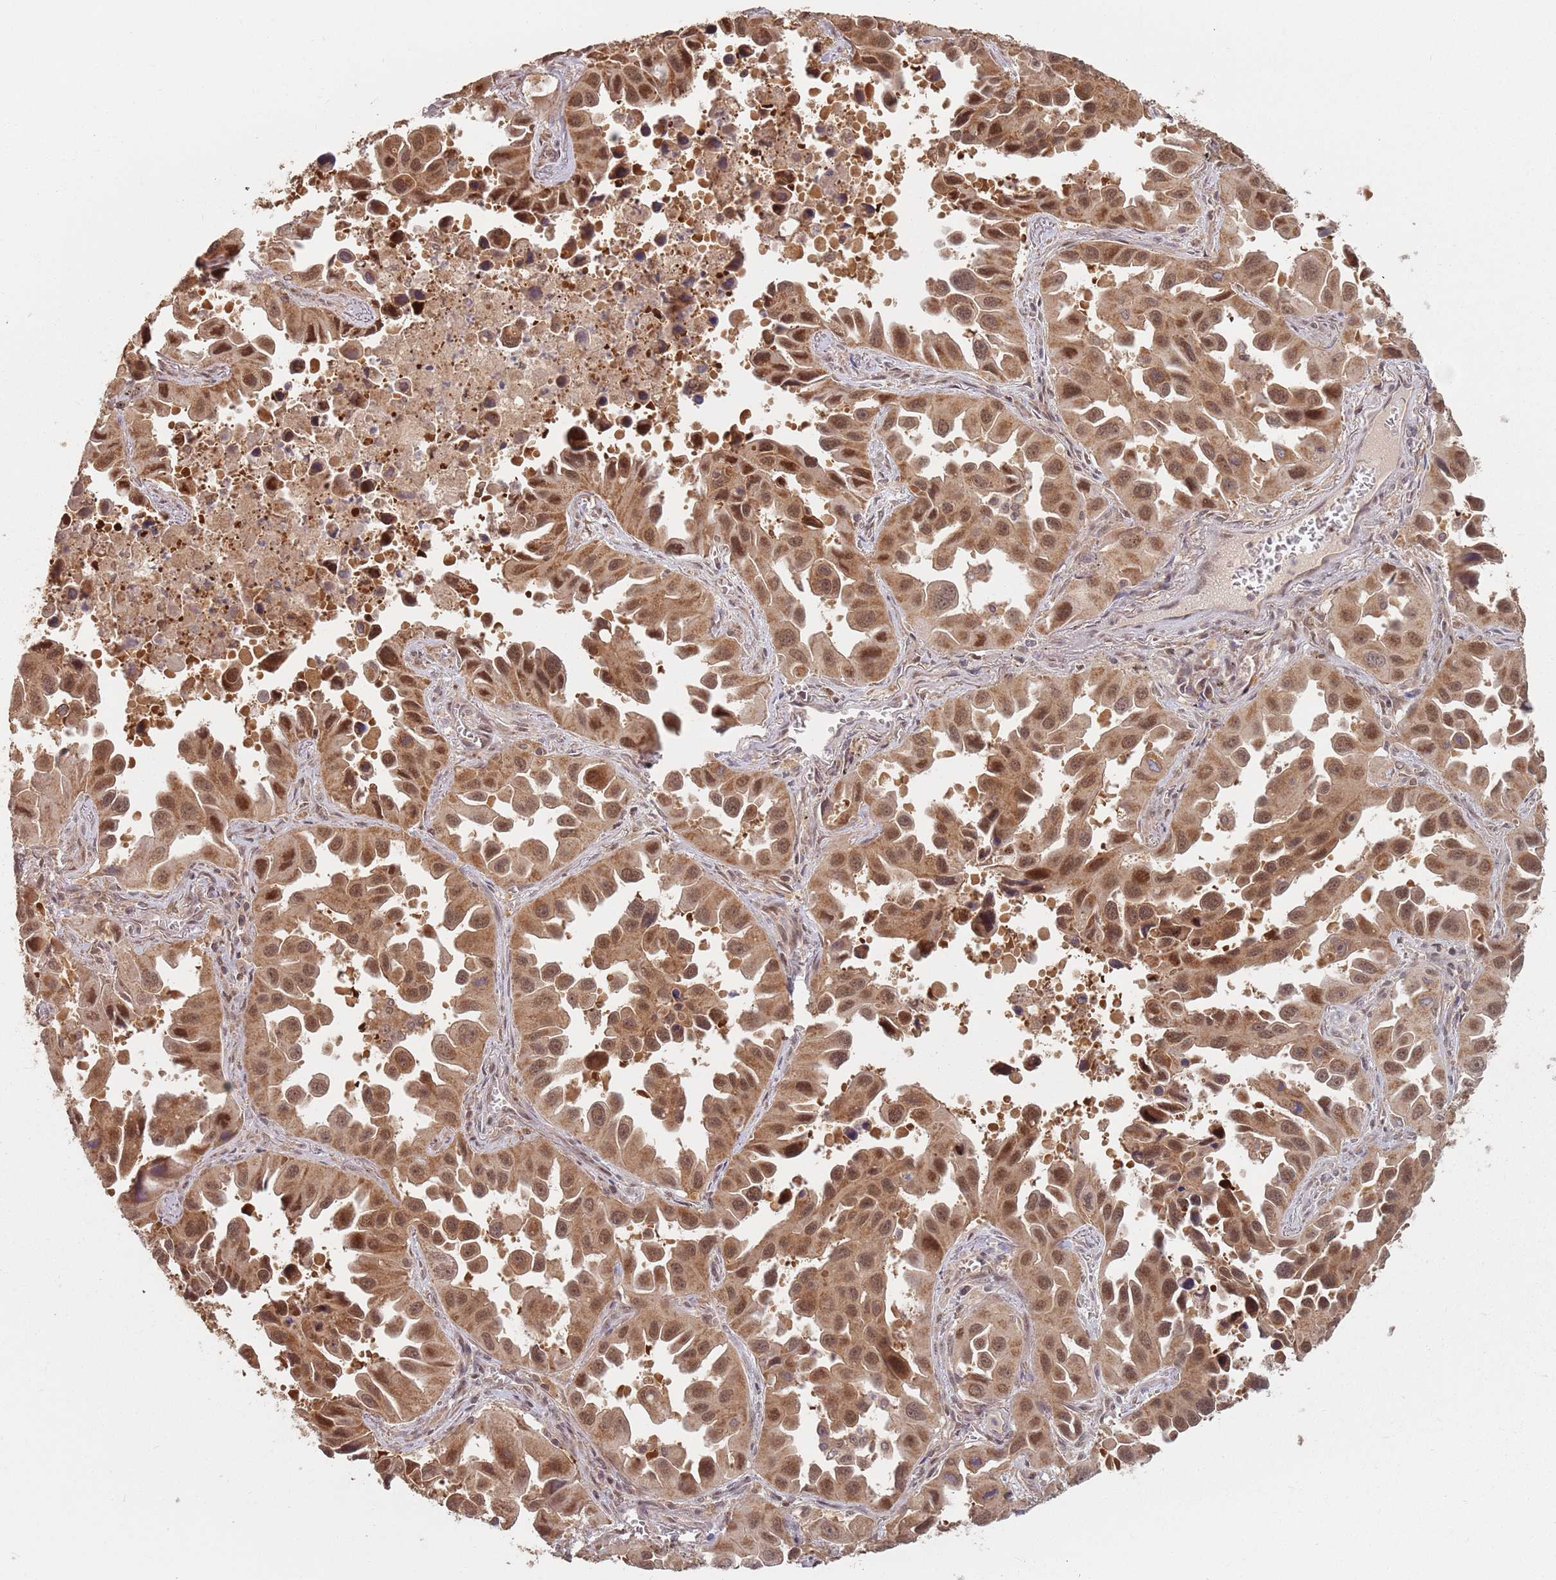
{"staining": {"intensity": "moderate", "quantity": ">75%", "location": "cytoplasmic/membranous,nuclear"}, "tissue": "lung cancer", "cell_type": "Tumor cells", "image_type": "cancer", "snomed": [{"axis": "morphology", "description": "Adenocarcinoma, NOS"}, {"axis": "topography", "description": "Lung"}], "caption": "Tumor cells show moderate cytoplasmic/membranous and nuclear staining in about >75% of cells in lung cancer (adenocarcinoma). (brown staining indicates protein expression, while blue staining denotes nuclei).", "gene": "VPS52", "patient": {"sex": "male", "age": 66}}